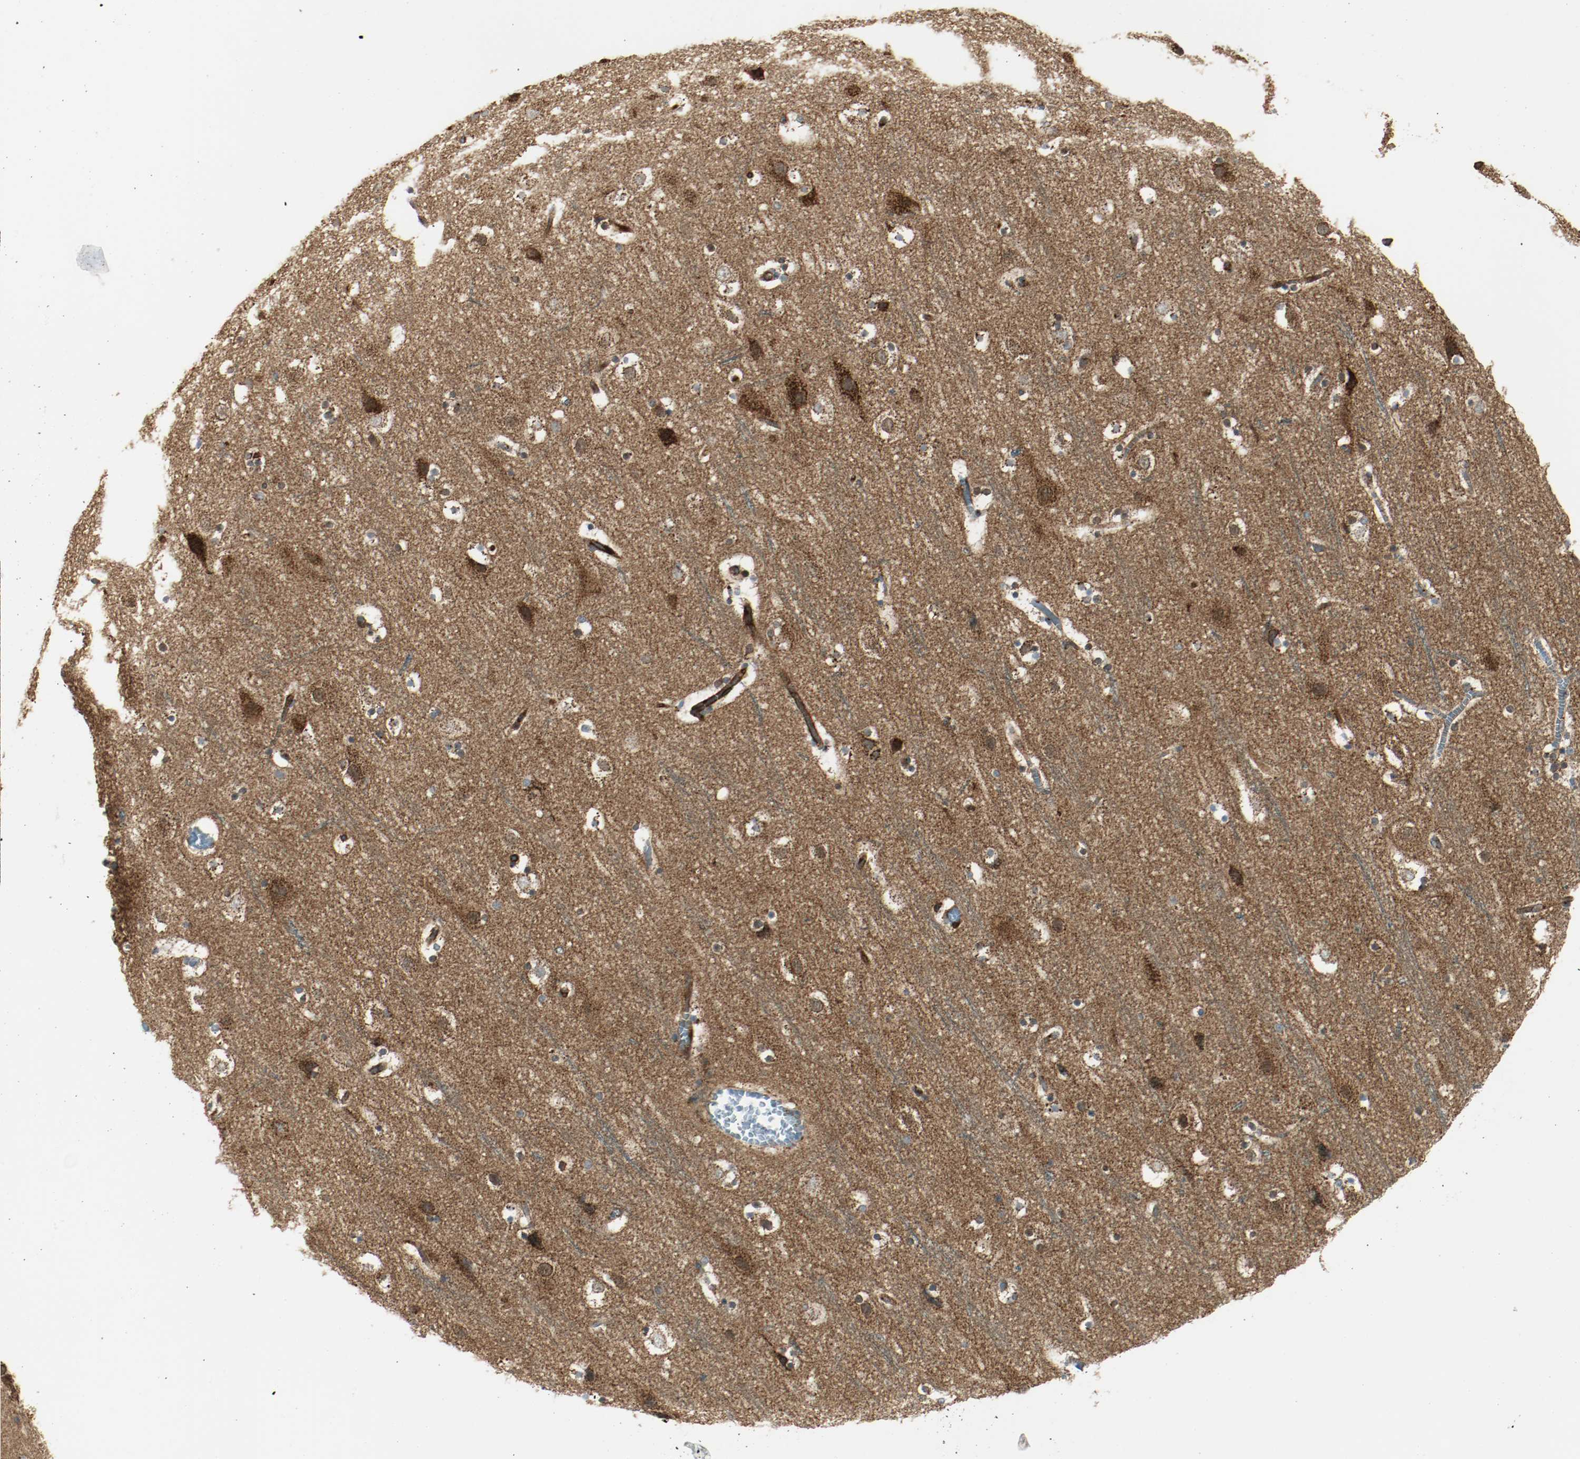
{"staining": {"intensity": "moderate", "quantity": ">75%", "location": "cytoplasmic/membranous"}, "tissue": "cerebral cortex", "cell_type": "Endothelial cells", "image_type": "normal", "snomed": [{"axis": "morphology", "description": "Normal tissue, NOS"}, {"axis": "topography", "description": "Cerebral cortex"}], "caption": "Immunohistochemistry (IHC) (DAB (3,3'-diaminobenzidine)) staining of normal cerebral cortex displays moderate cytoplasmic/membranous protein positivity in about >75% of endothelial cells. The protein of interest is shown in brown color, while the nuclei are stained blue.", "gene": "PLCG1", "patient": {"sex": "male", "age": 45}}